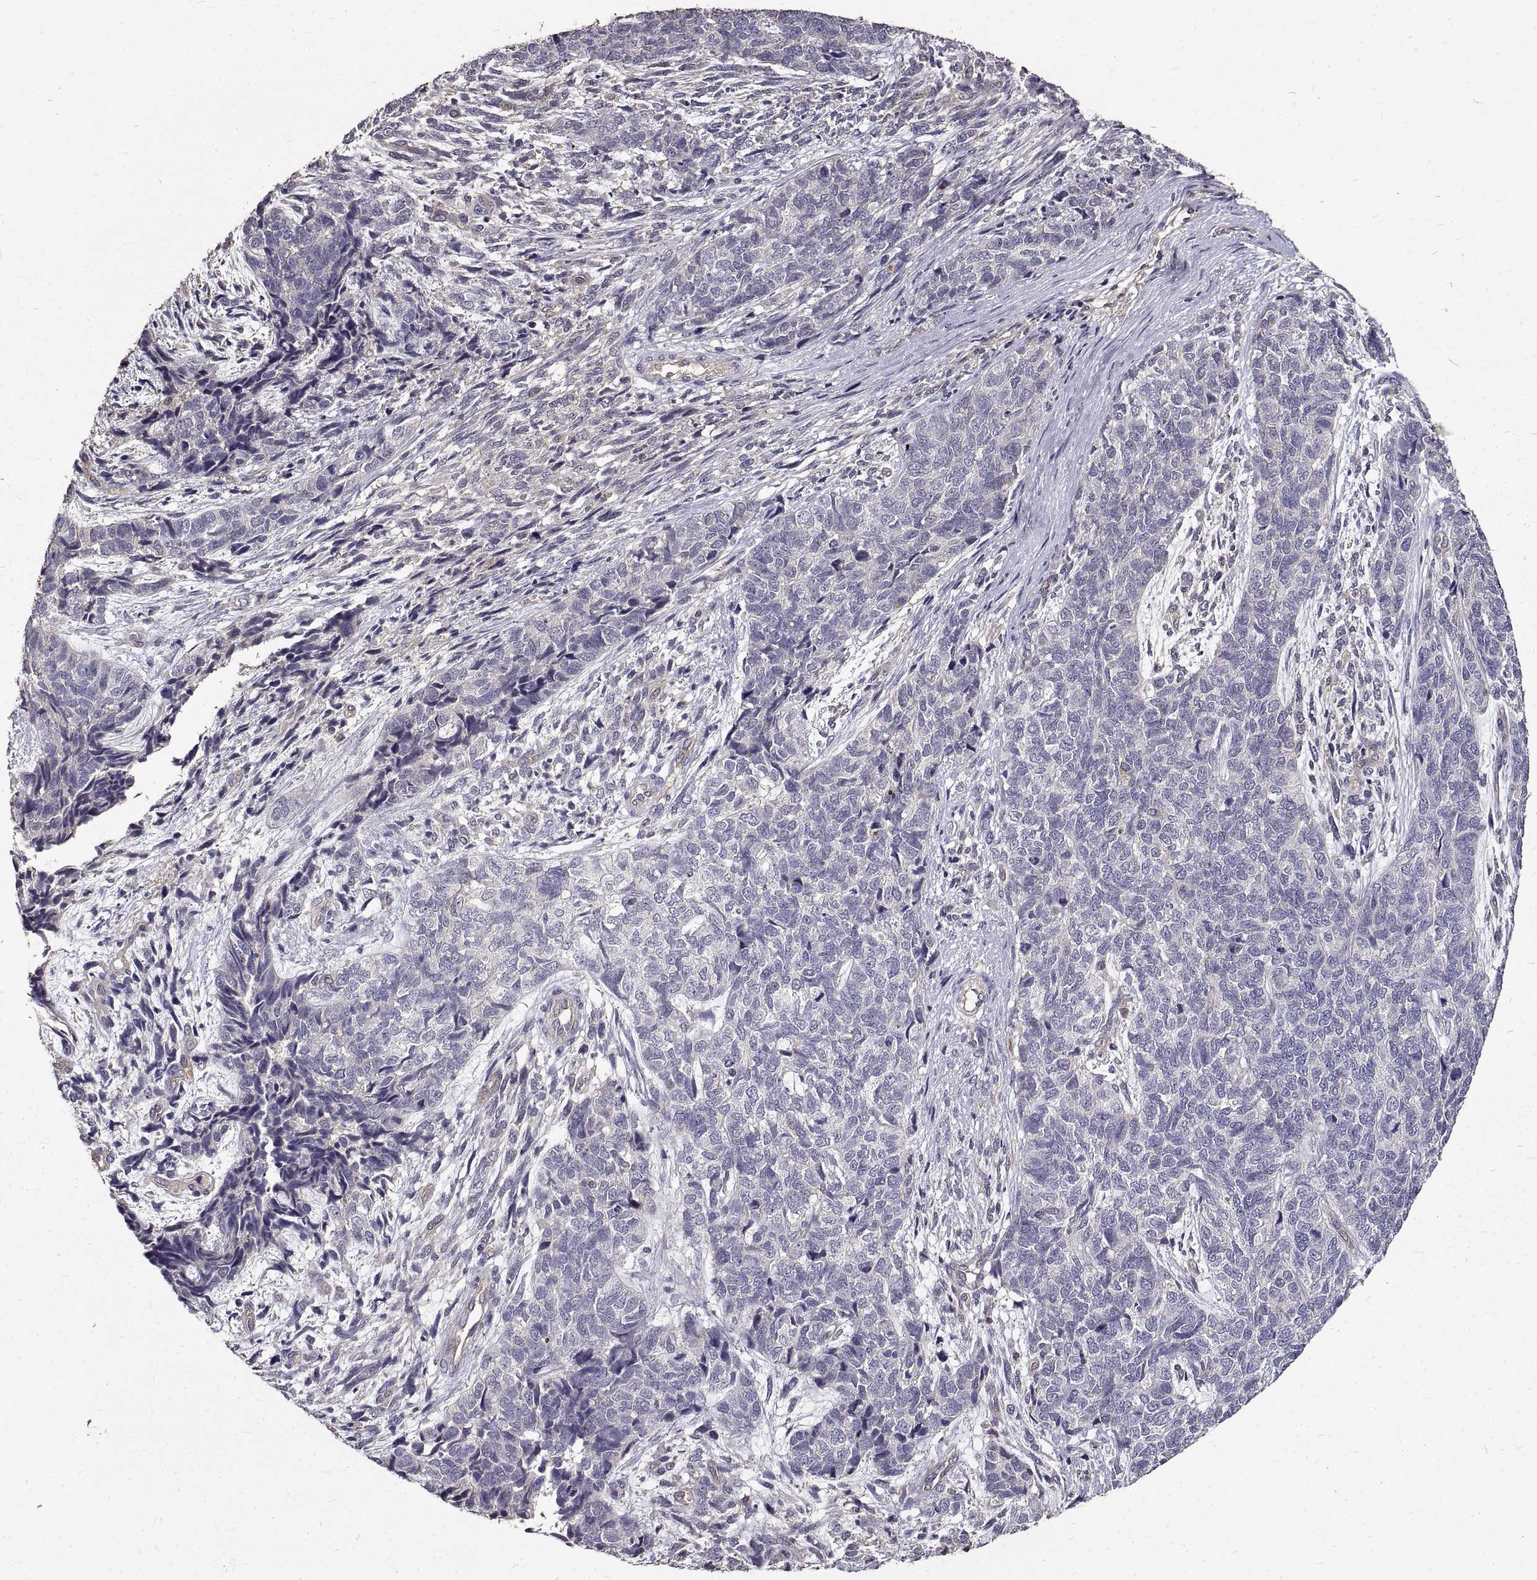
{"staining": {"intensity": "negative", "quantity": "none", "location": "none"}, "tissue": "cervical cancer", "cell_type": "Tumor cells", "image_type": "cancer", "snomed": [{"axis": "morphology", "description": "Squamous cell carcinoma, NOS"}, {"axis": "topography", "description": "Cervix"}], "caption": "High power microscopy micrograph of an immunohistochemistry histopathology image of squamous cell carcinoma (cervical), revealing no significant expression in tumor cells. The staining is performed using DAB (3,3'-diaminobenzidine) brown chromogen with nuclei counter-stained in using hematoxylin.", "gene": "PEA15", "patient": {"sex": "female", "age": 63}}